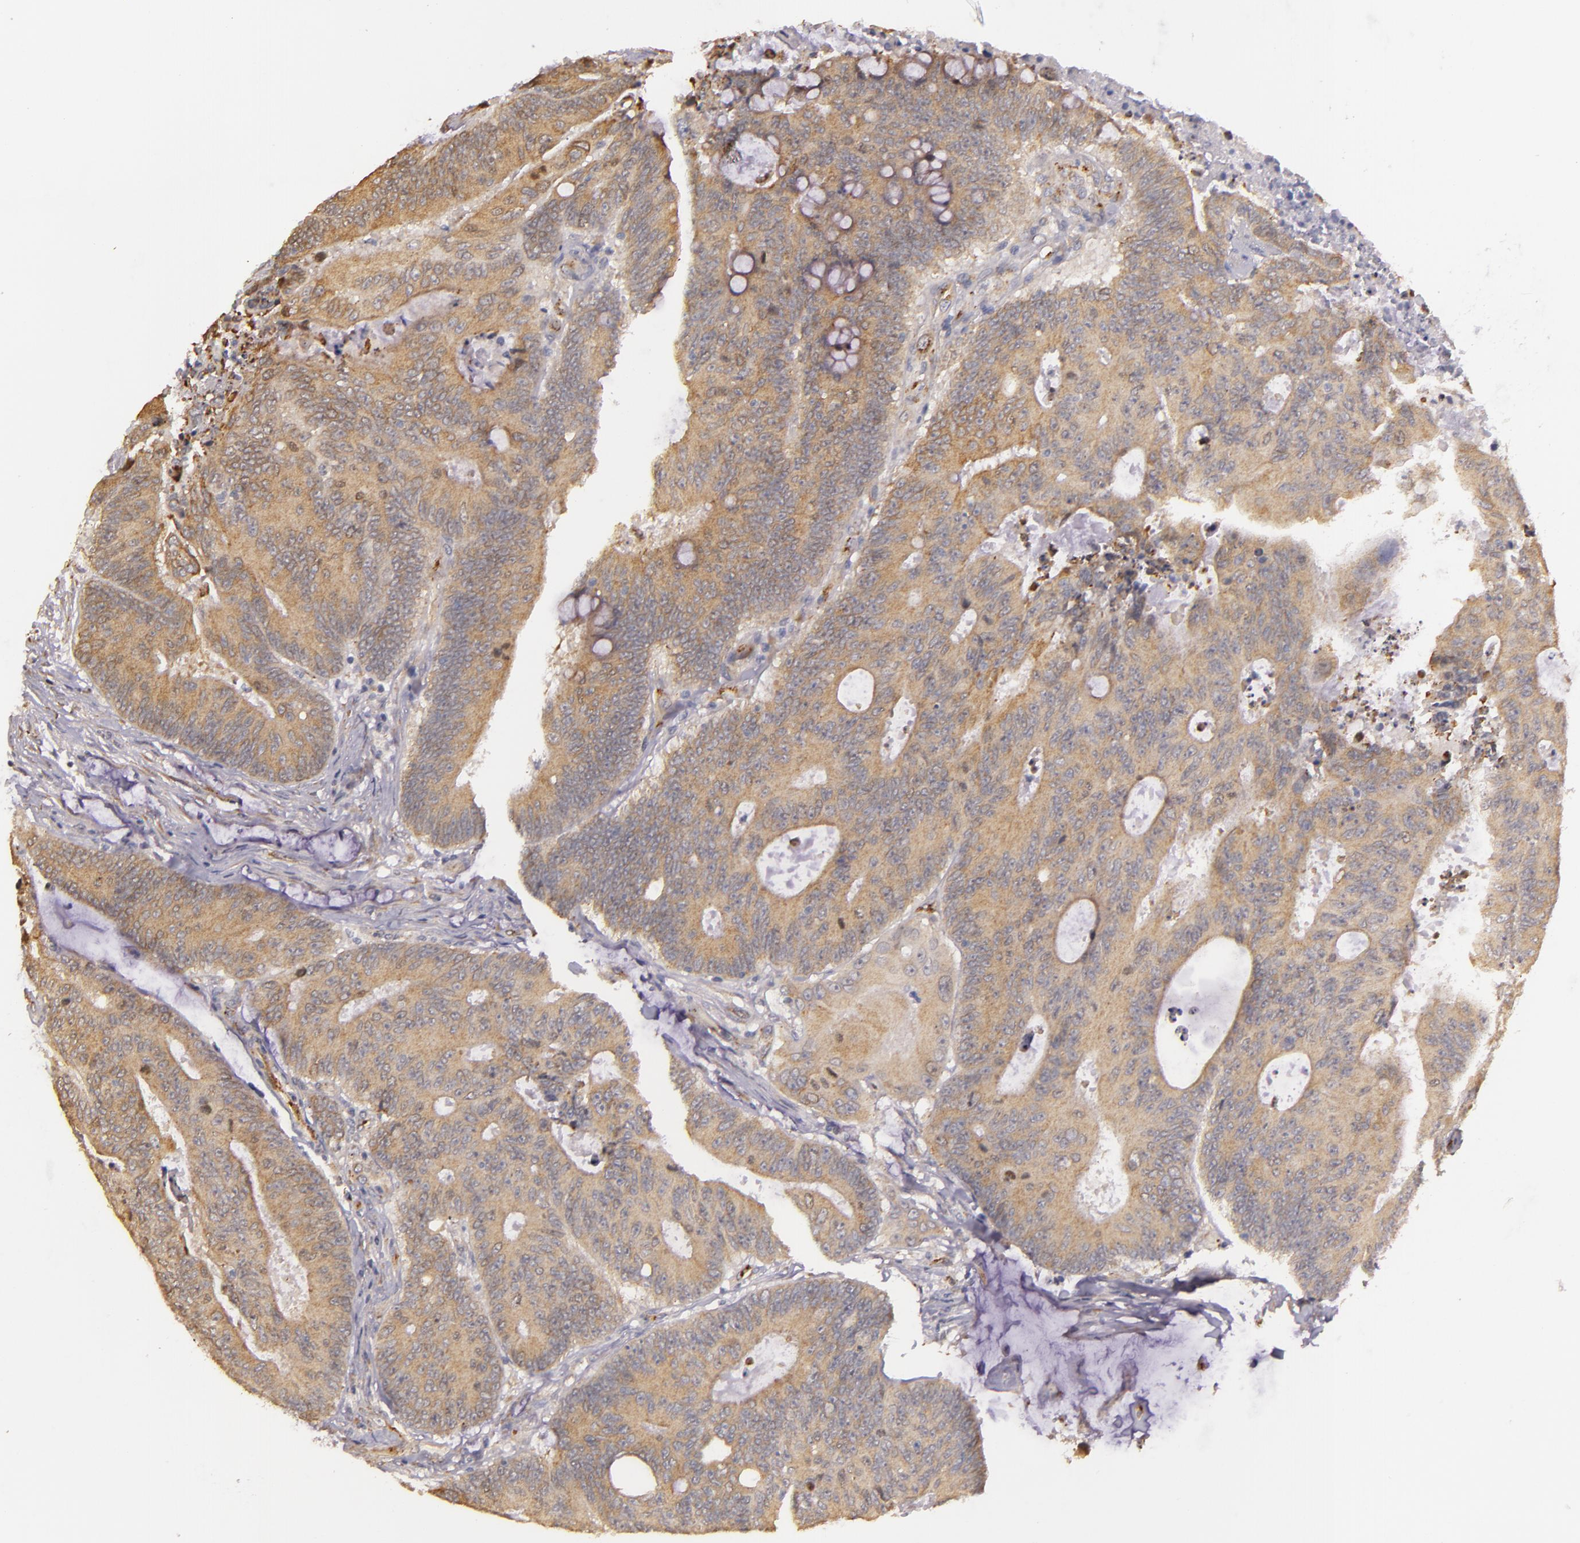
{"staining": {"intensity": "moderate", "quantity": ">75%", "location": "cytoplasmic/membranous"}, "tissue": "colorectal cancer", "cell_type": "Tumor cells", "image_type": "cancer", "snomed": [{"axis": "morphology", "description": "Adenocarcinoma, NOS"}, {"axis": "topography", "description": "Colon"}], "caption": "Immunohistochemistry (IHC) (DAB (3,3'-diaminobenzidine)) staining of human colorectal cancer (adenocarcinoma) demonstrates moderate cytoplasmic/membranous protein expression in approximately >75% of tumor cells.", "gene": "SYTL4", "patient": {"sex": "male", "age": 65}}